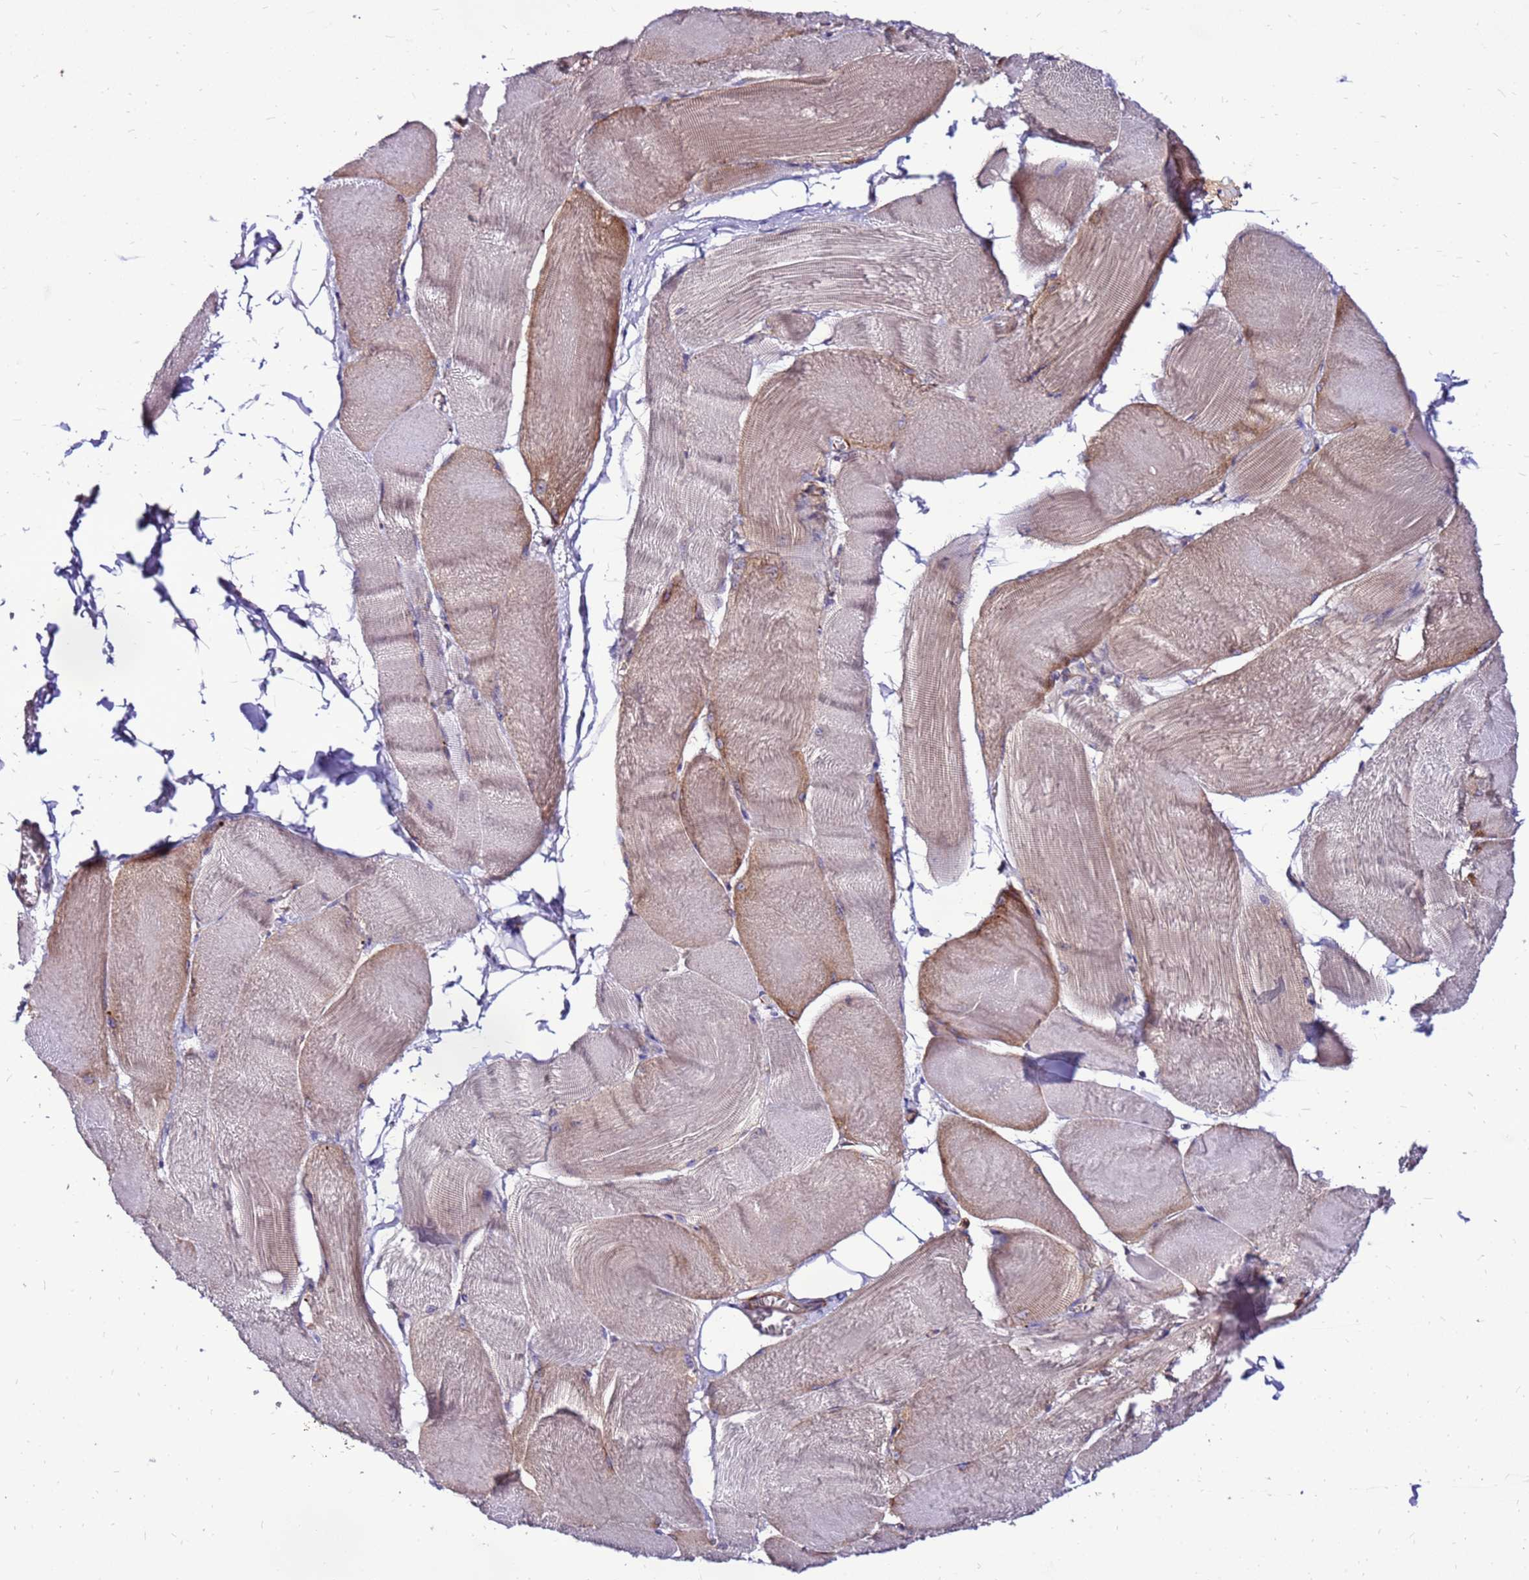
{"staining": {"intensity": "weak", "quantity": "25%-75%", "location": "cytoplasmic/membranous"}, "tissue": "skeletal muscle", "cell_type": "Myocytes", "image_type": "normal", "snomed": [{"axis": "morphology", "description": "Normal tissue, NOS"}, {"axis": "morphology", "description": "Basal cell carcinoma"}, {"axis": "topography", "description": "Skeletal muscle"}], "caption": "Protein staining shows weak cytoplasmic/membranous staining in approximately 25%-75% of myocytes in unremarkable skeletal muscle.", "gene": "EI24", "patient": {"sex": "female", "age": 64}}